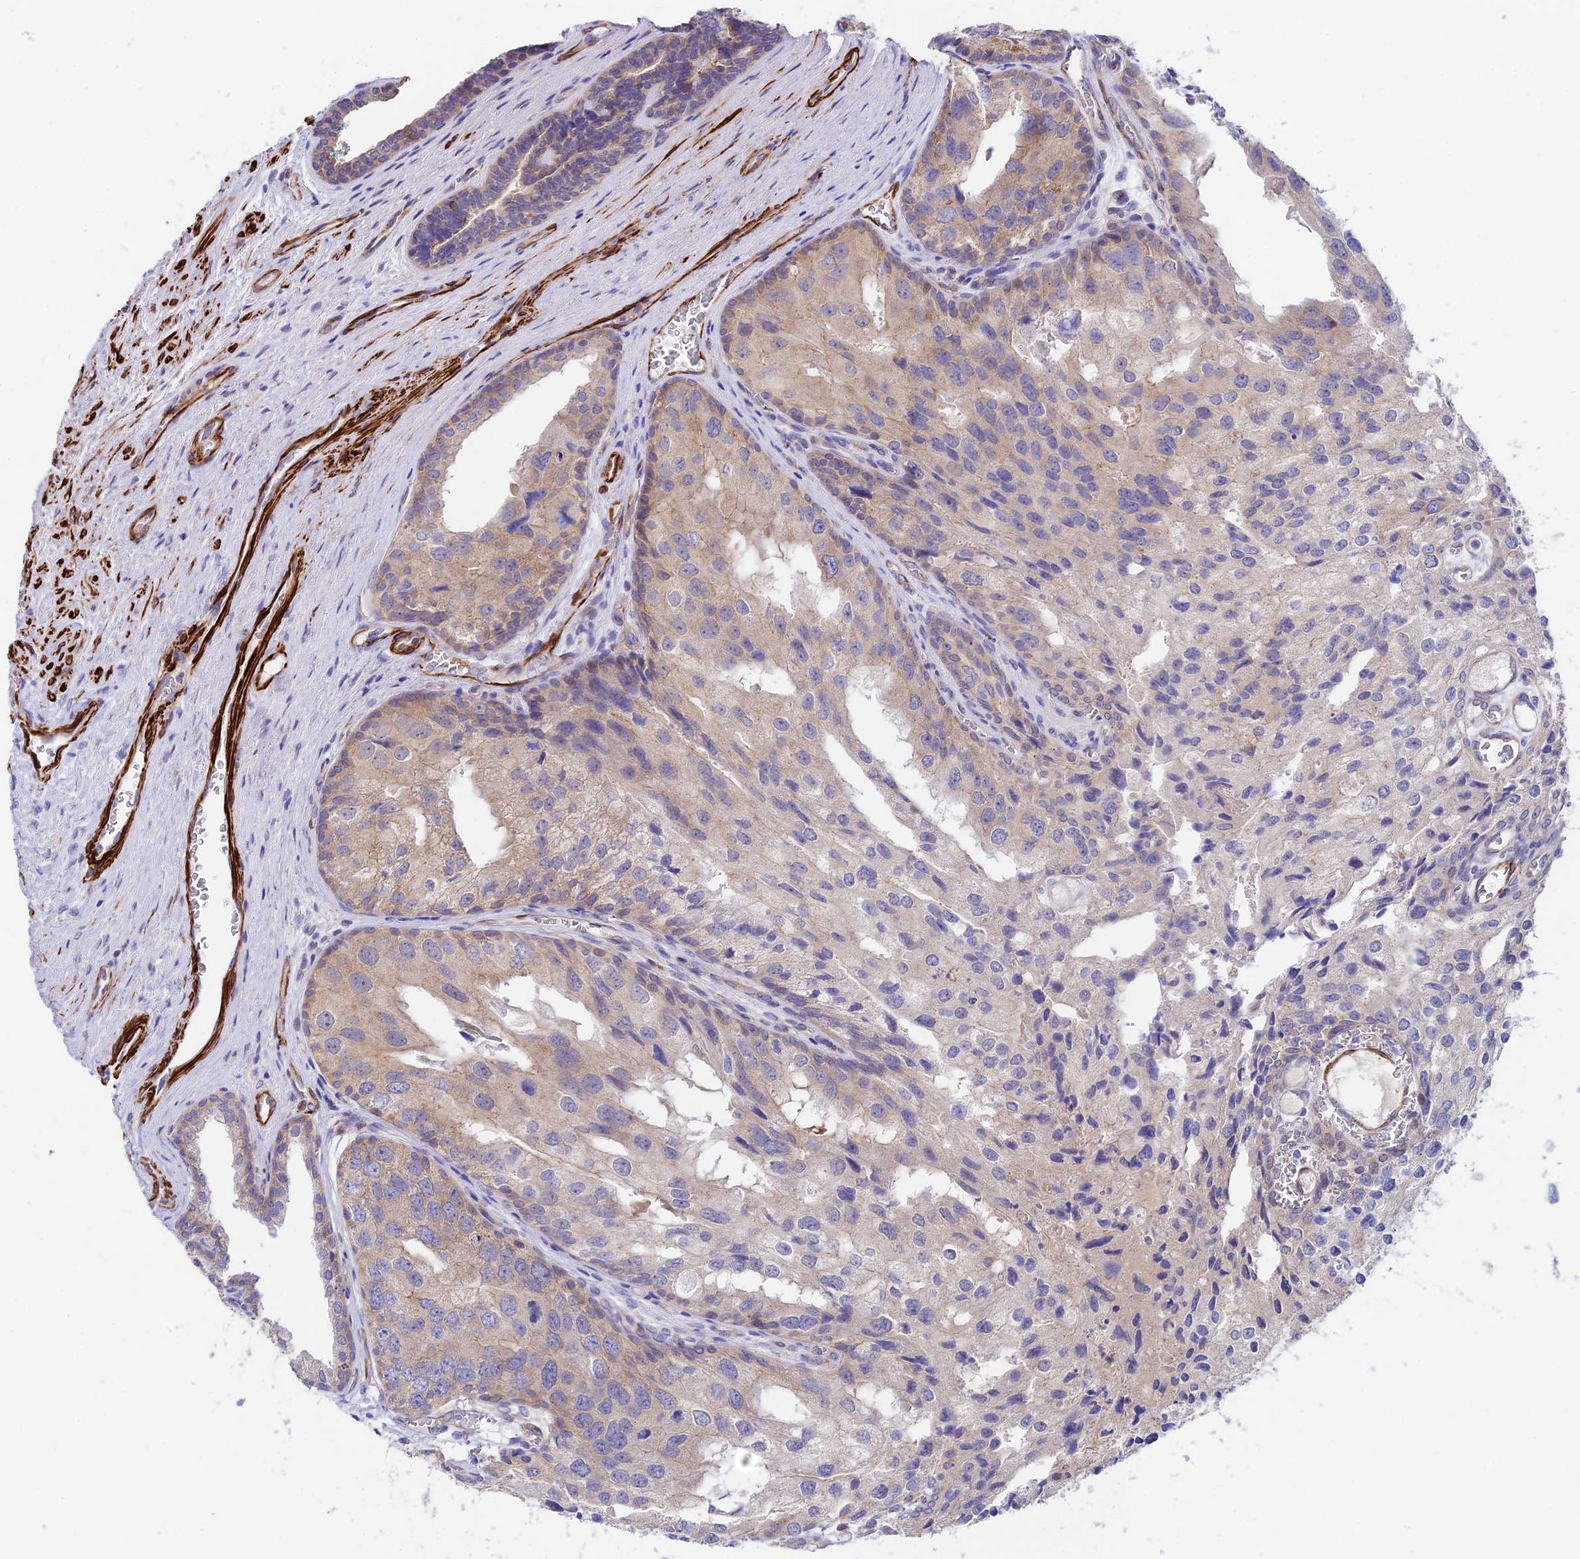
{"staining": {"intensity": "moderate", "quantity": "25%-75%", "location": "cytoplasmic/membranous"}, "tissue": "prostate cancer", "cell_type": "Tumor cells", "image_type": "cancer", "snomed": [{"axis": "morphology", "description": "Adenocarcinoma, High grade"}, {"axis": "topography", "description": "Prostate"}], "caption": "About 25%-75% of tumor cells in prostate cancer (high-grade adenocarcinoma) exhibit moderate cytoplasmic/membranous protein staining as visualized by brown immunohistochemical staining.", "gene": "ANKRD50", "patient": {"sex": "male", "age": 62}}